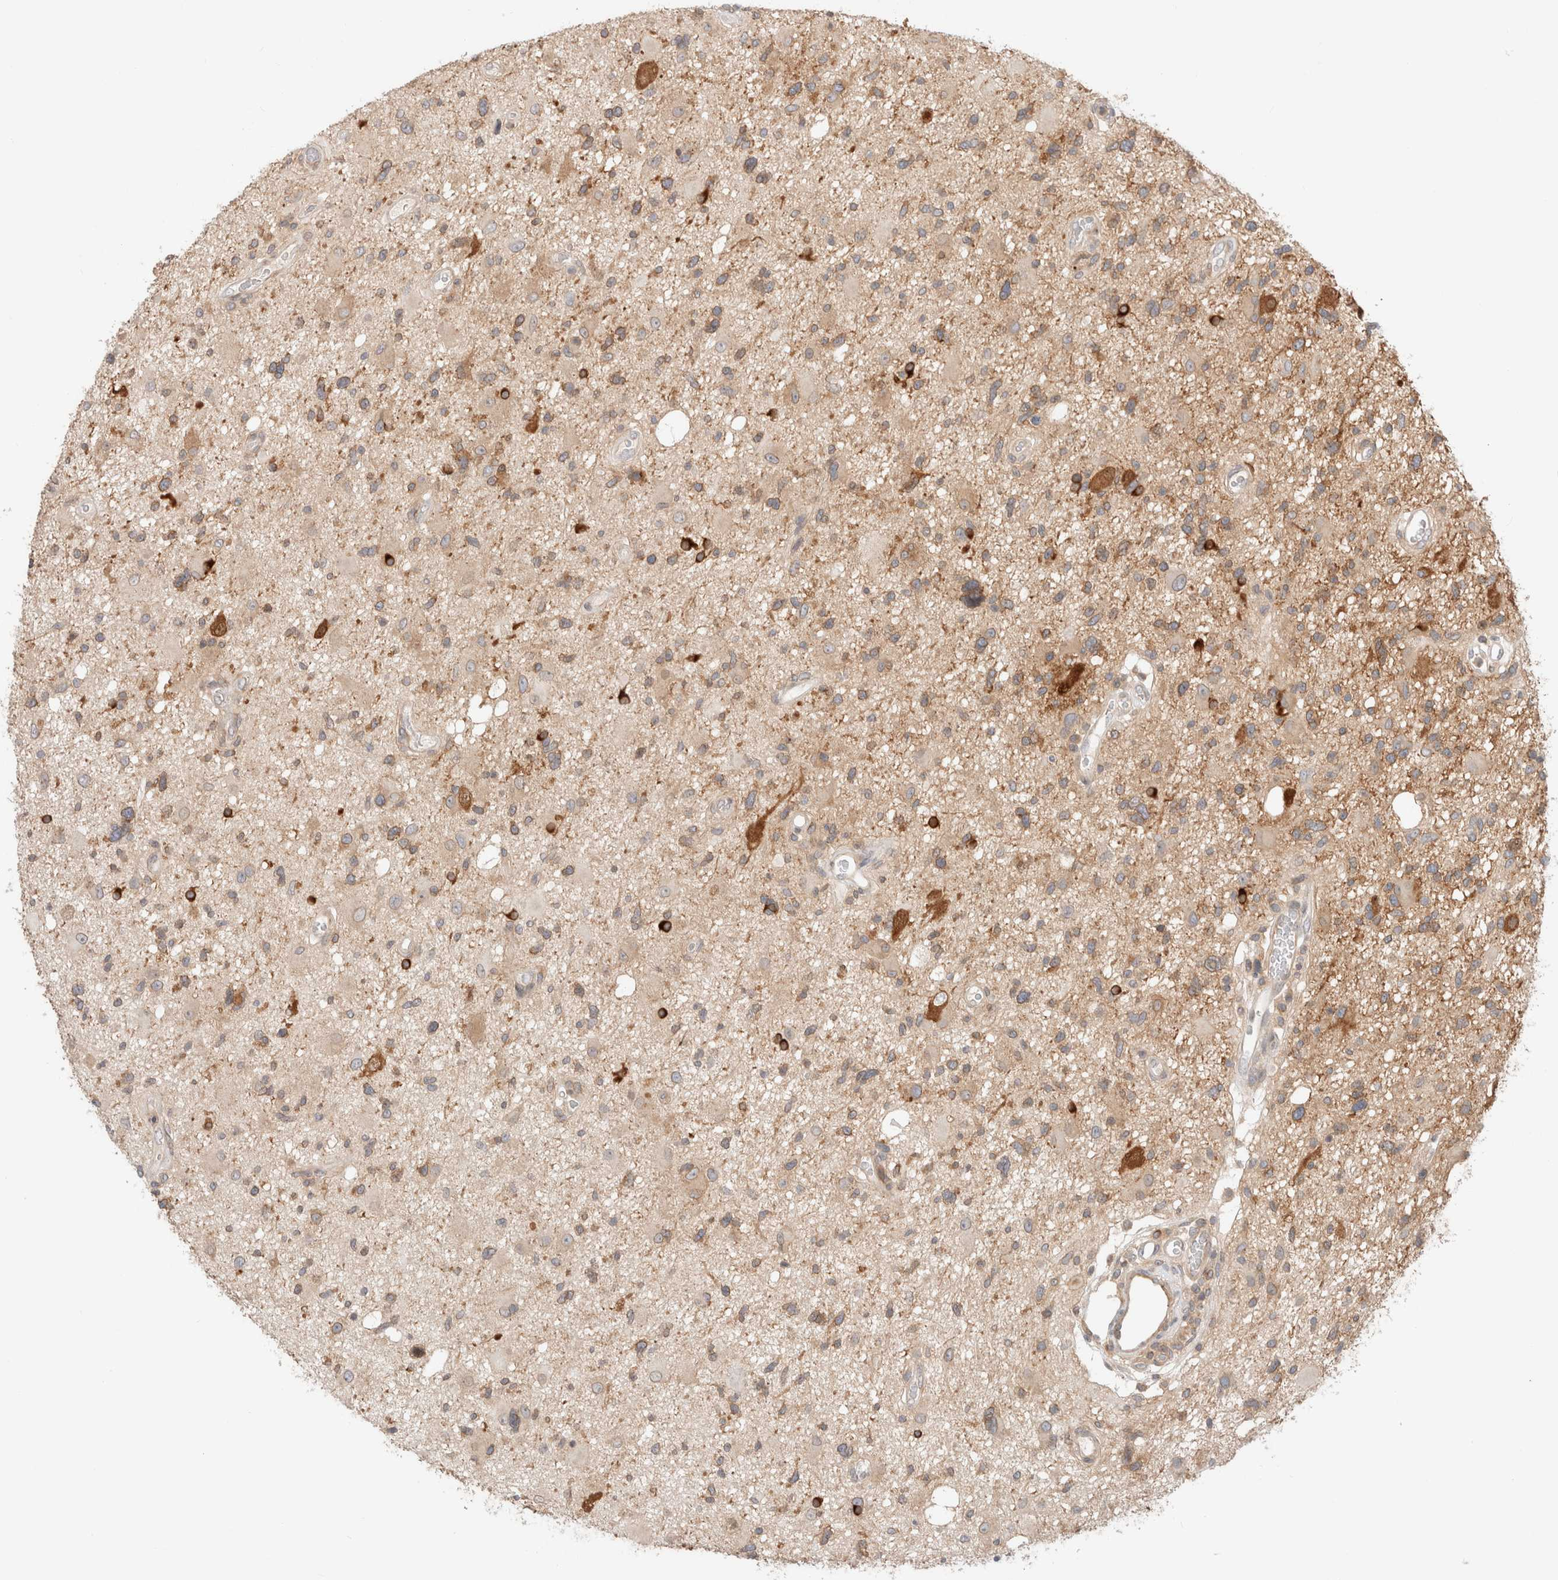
{"staining": {"intensity": "weak", "quantity": ">75%", "location": "cytoplasmic/membranous"}, "tissue": "glioma", "cell_type": "Tumor cells", "image_type": "cancer", "snomed": [{"axis": "morphology", "description": "Glioma, malignant, High grade"}, {"axis": "topography", "description": "Brain"}], "caption": "Immunohistochemical staining of human malignant glioma (high-grade) displays low levels of weak cytoplasmic/membranous staining in approximately >75% of tumor cells.", "gene": "MARK3", "patient": {"sex": "male", "age": 33}}